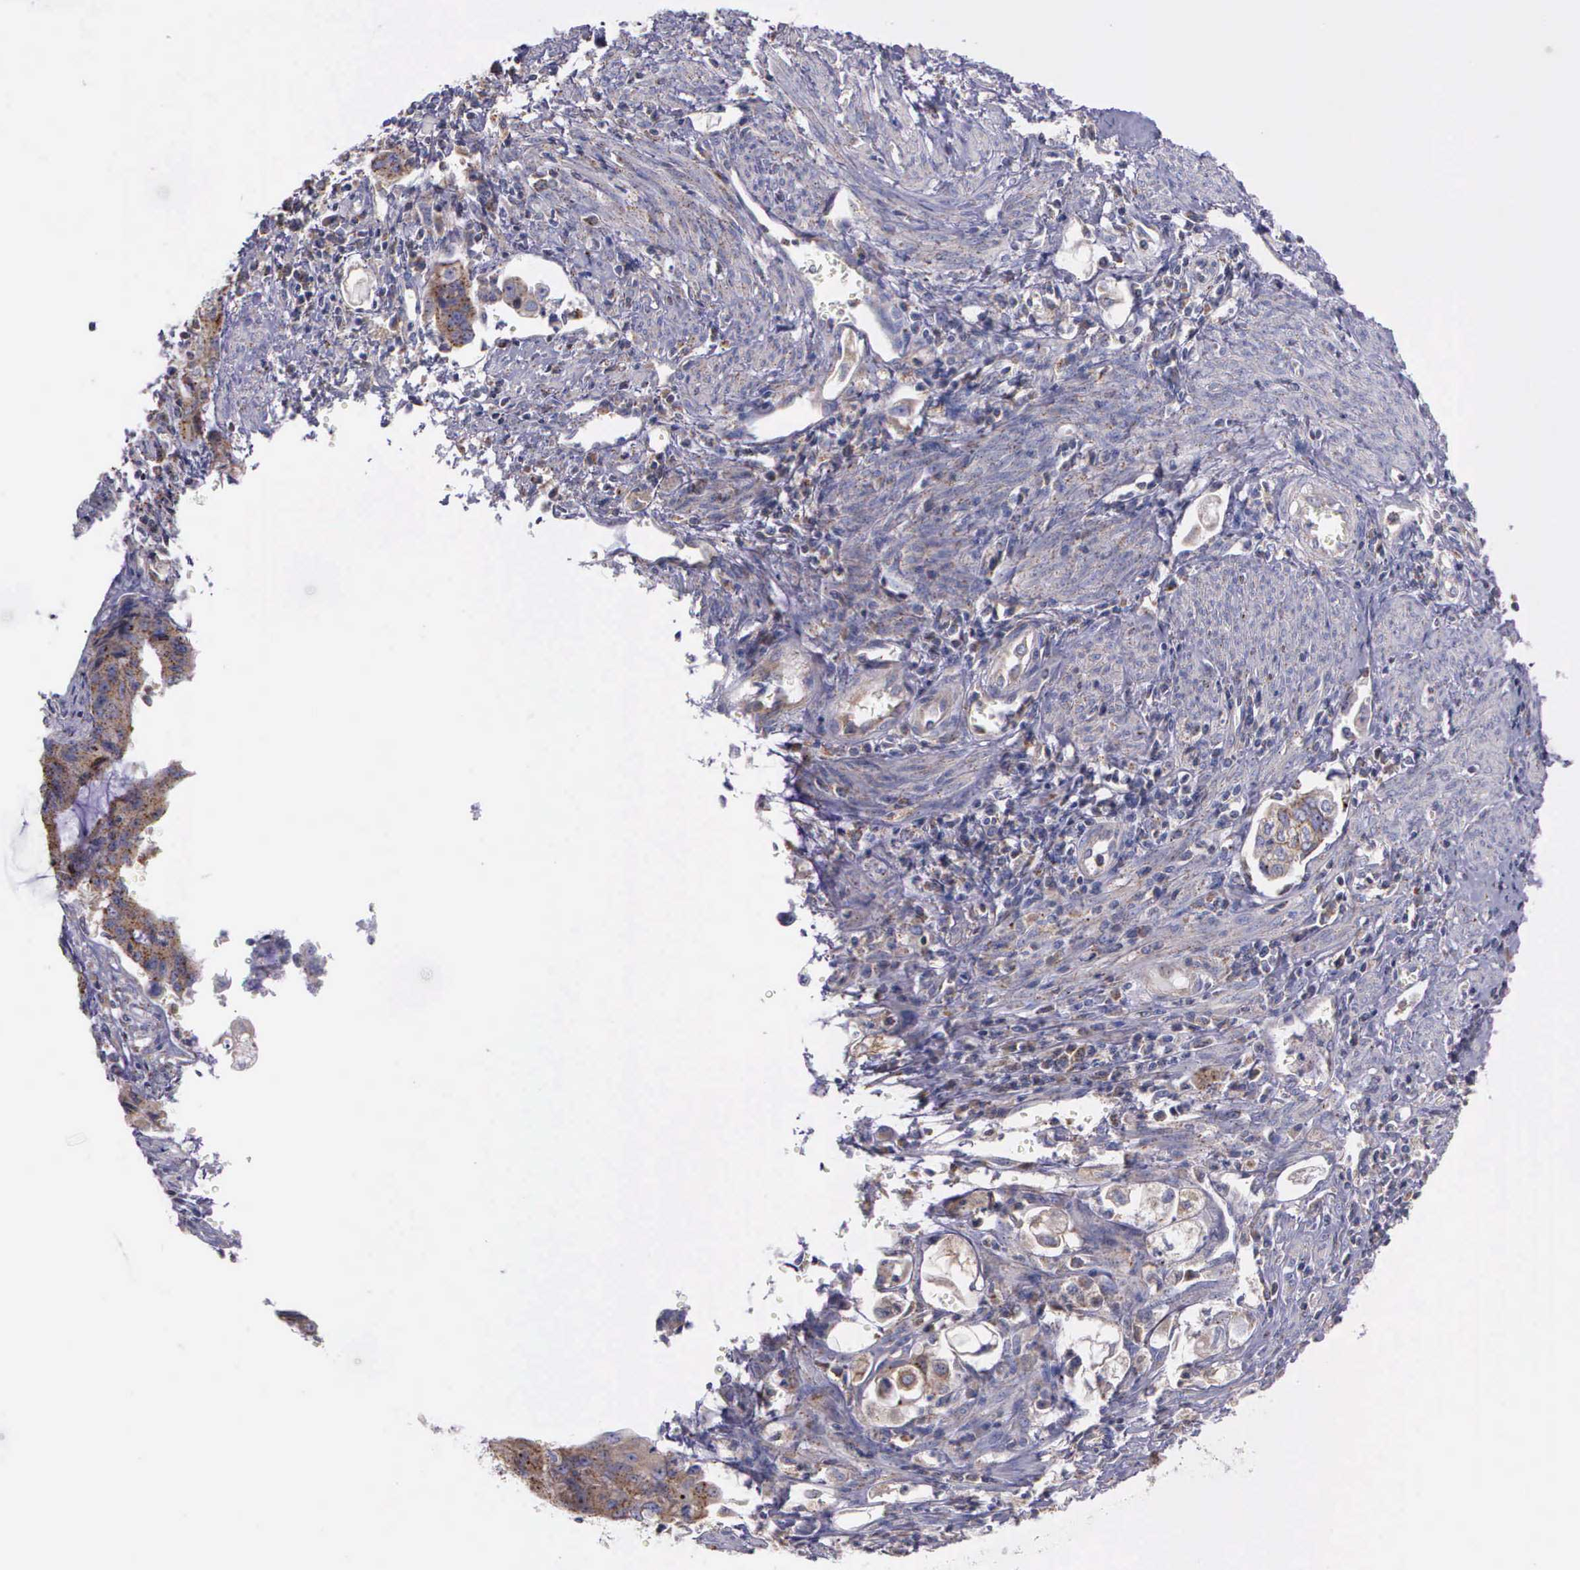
{"staining": {"intensity": "weak", "quantity": ">75%", "location": "cytoplasmic/membranous"}, "tissue": "endometrial cancer", "cell_type": "Tumor cells", "image_type": "cancer", "snomed": [{"axis": "morphology", "description": "Adenocarcinoma, NOS"}, {"axis": "topography", "description": "Endometrium"}], "caption": "Endometrial adenocarcinoma tissue demonstrates weak cytoplasmic/membranous positivity in about >75% of tumor cells, visualized by immunohistochemistry. (DAB IHC, brown staining for protein, blue staining for nuclei).", "gene": "MIA2", "patient": {"sex": "female", "age": 75}}